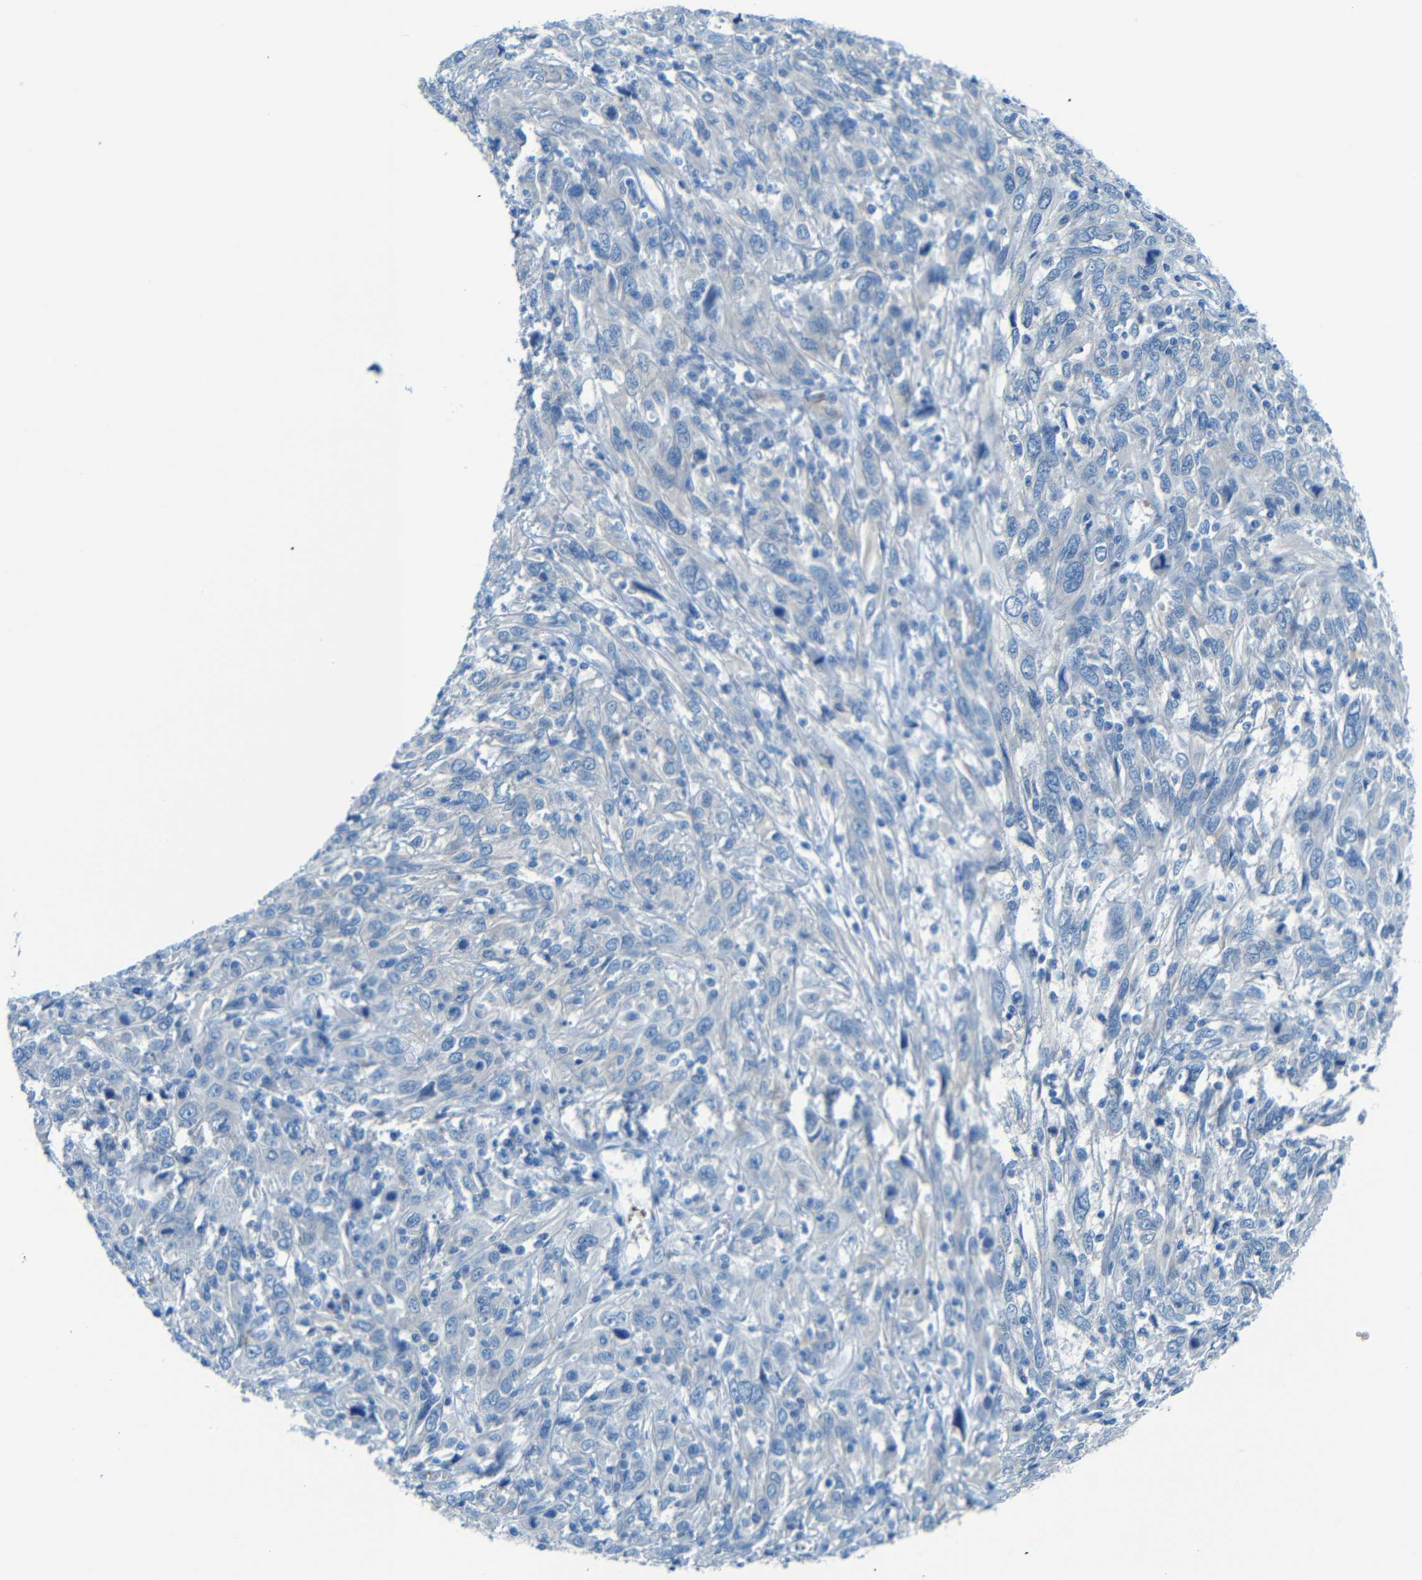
{"staining": {"intensity": "negative", "quantity": "none", "location": "none"}, "tissue": "cervical cancer", "cell_type": "Tumor cells", "image_type": "cancer", "snomed": [{"axis": "morphology", "description": "Squamous cell carcinoma, NOS"}, {"axis": "topography", "description": "Cervix"}], "caption": "There is no significant expression in tumor cells of cervical squamous cell carcinoma.", "gene": "MAP2", "patient": {"sex": "female", "age": 46}}